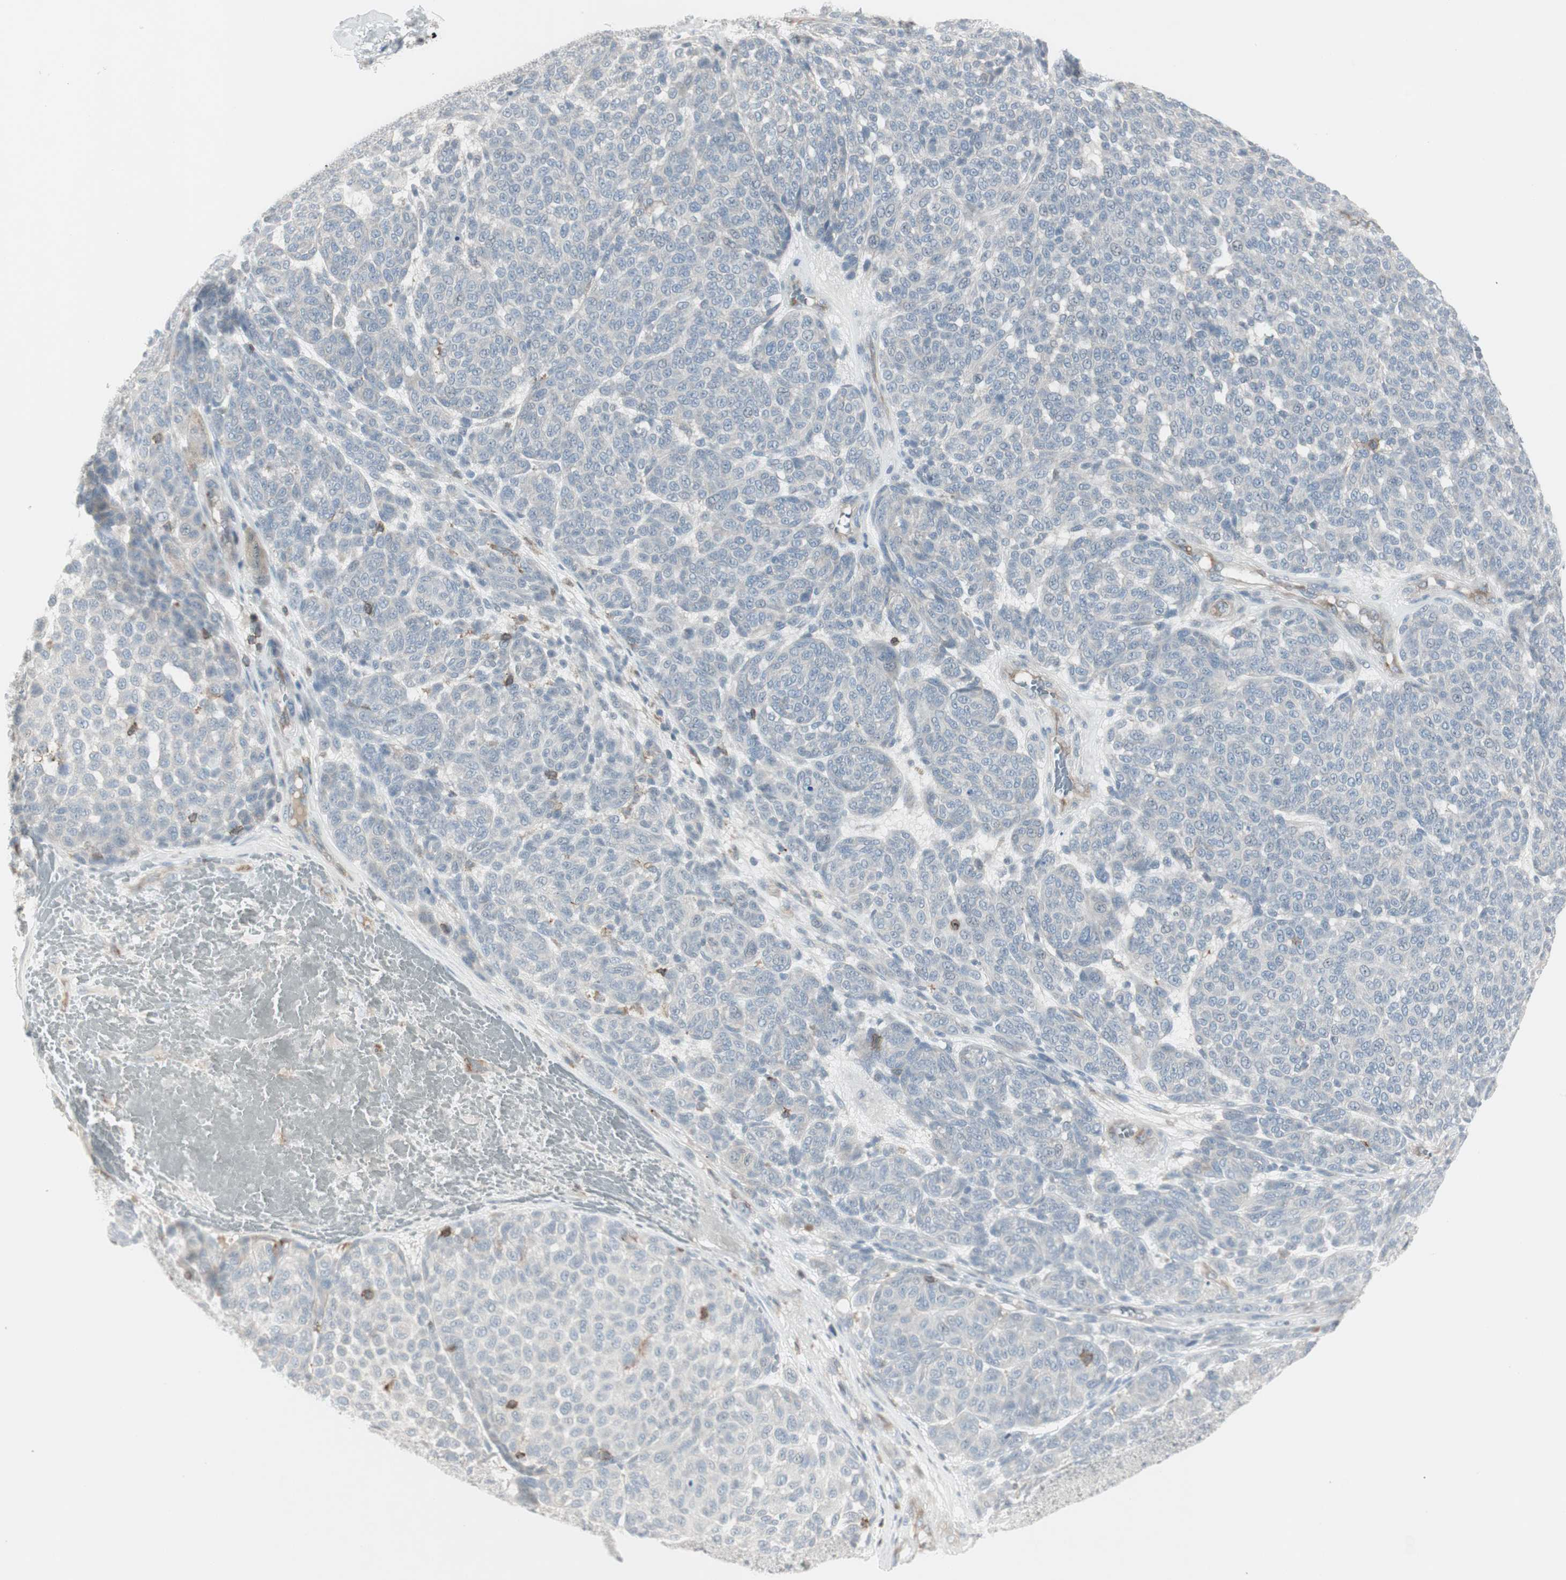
{"staining": {"intensity": "negative", "quantity": "none", "location": "none"}, "tissue": "melanoma", "cell_type": "Tumor cells", "image_type": "cancer", "snomed": [{"axis": "morphology", "description": "Malignant melanoma, NOS"}, {"axis": "topography", "description": "Skin"}], "caption": "The photomicrograph demonstrates no staining of tumor cells in malignant melanoma.", "gene": "MAP4K4", "patient": {"sex": "male", "age": 59}}